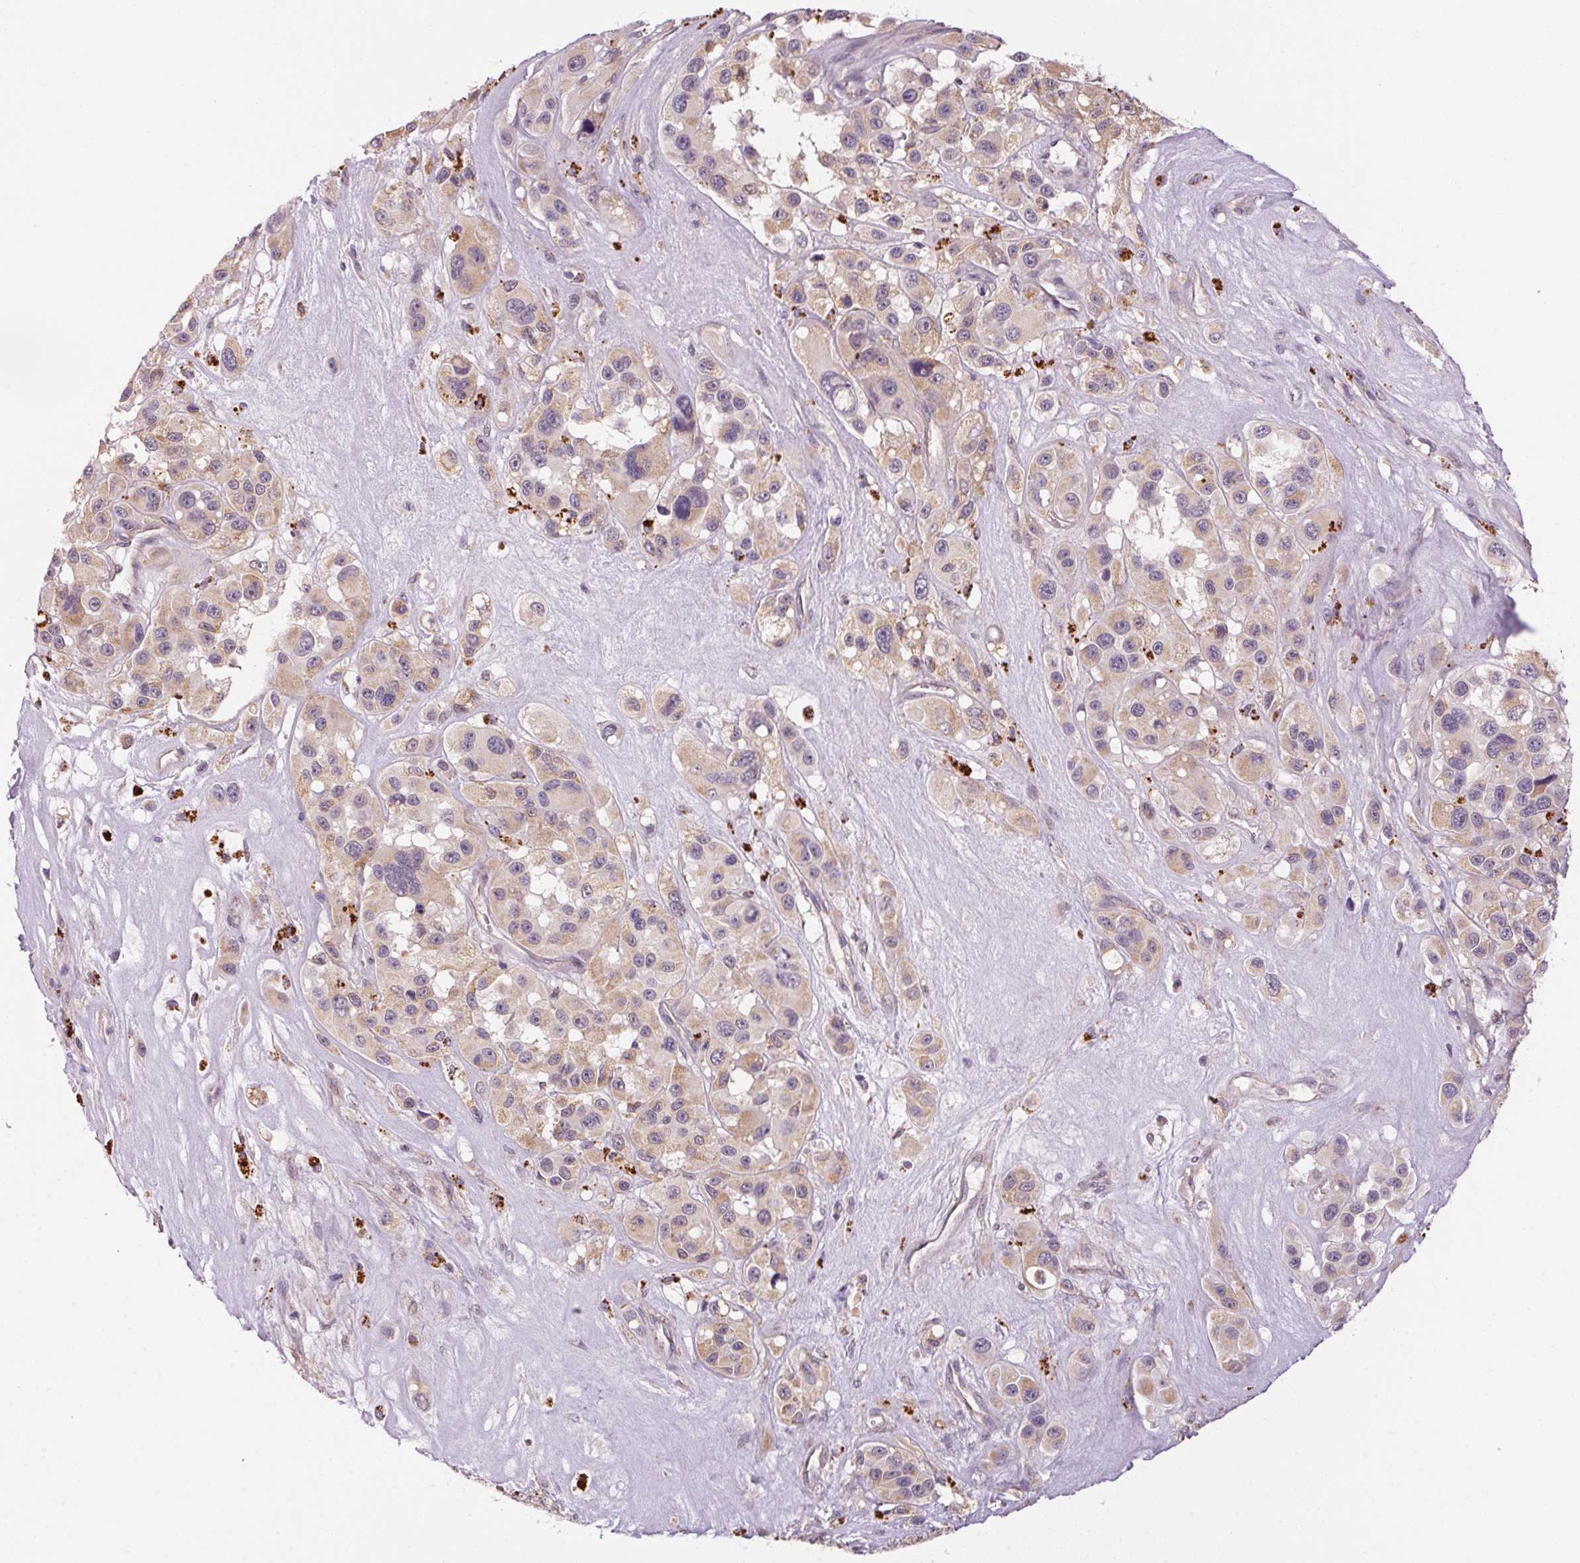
{"staining": {"intensity": "weak", "quantity": "25%-75%", "location": "cytoplasmic/membranous"}, "tissue": "melanoma", "cell_type": "Tumor cells", "image_type": "cancer", "snomed": [{"axis": "morphology", "description": "Malignant melanoma, Metastatic site"}, {"axis": "topography", "description": "Lymph node"}], "caption": "Weak cytoplasmic/membranous protein staining is seen in about 25%-75% of tumor cells in malignant melanoma (metastatic site). The staining was performed using DAB to visualize the protein expression in brown, while the nuclei were stained in blue with hematoxylin (Magnification: 20x).", "gene": "ADH5", "patient": {"sex": "female", "age": 65}}